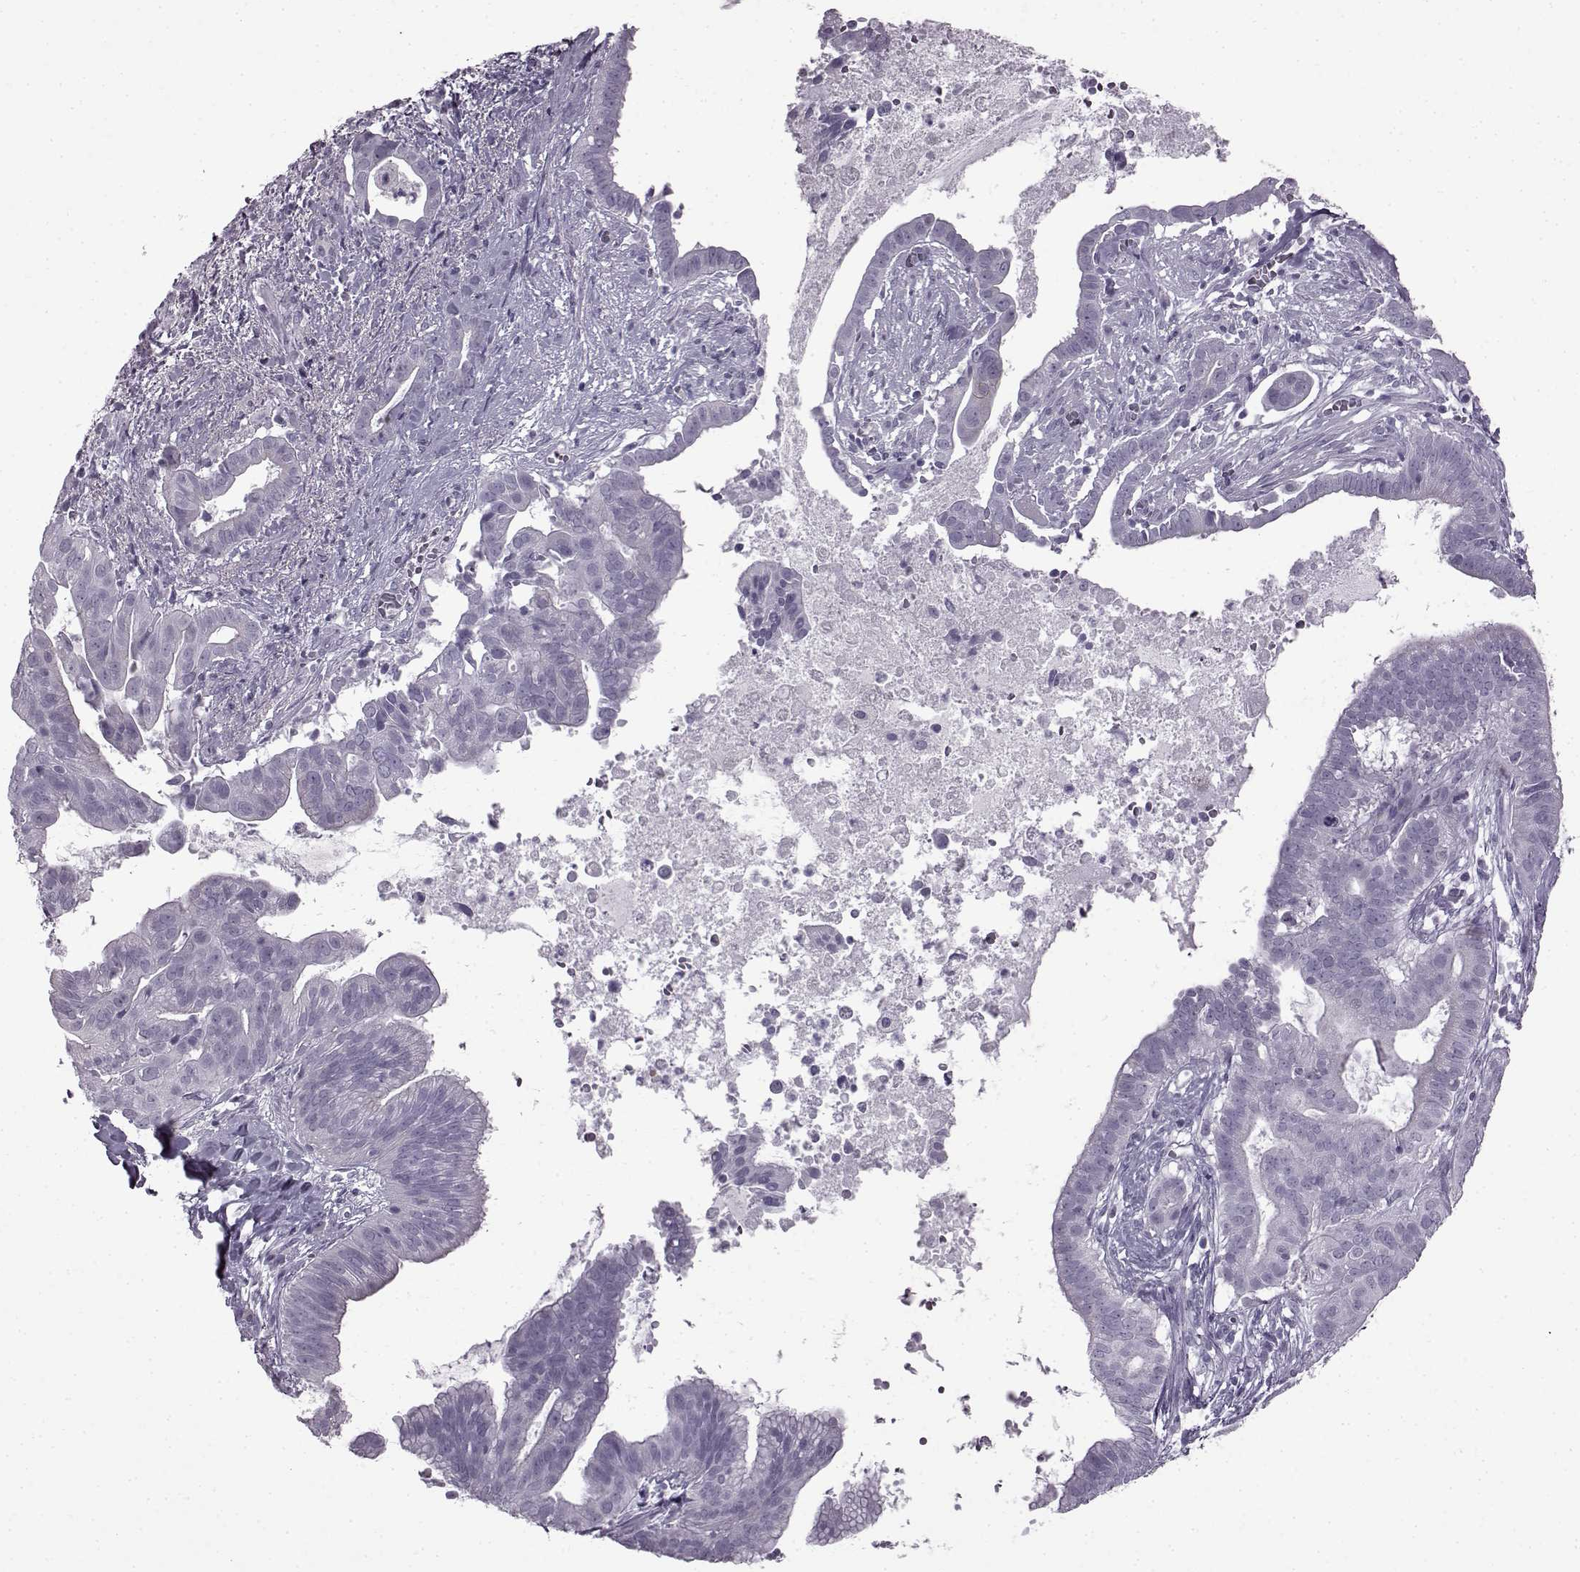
{"staining": {"intensity": "negative", "quantity": "none", "location": "none"}, "tissue": "pancreatic cancer", "cell_type": "Tumor cells", "image_type": "cancer", "snomed": [{"axis": "morphology", "description": "Adenocarcinoma, NOS"}, {"axis": "topography", "description": "Pancreas"}], "caption": "High magnification brightfield microscopy of pancreatic cancer (adenocarcinoma) stained with DAB (brown) and counterstained with hematoxylin (blue): tumor cells show no significant expression. (Stains: DAB immunohistochemistry (IHC) with hematoxylin counter stain, Microscopy: brightfield microscopy at high magnification).", "gene": "SLC28A2", "patient": {"sex": "male", "age": 61}}